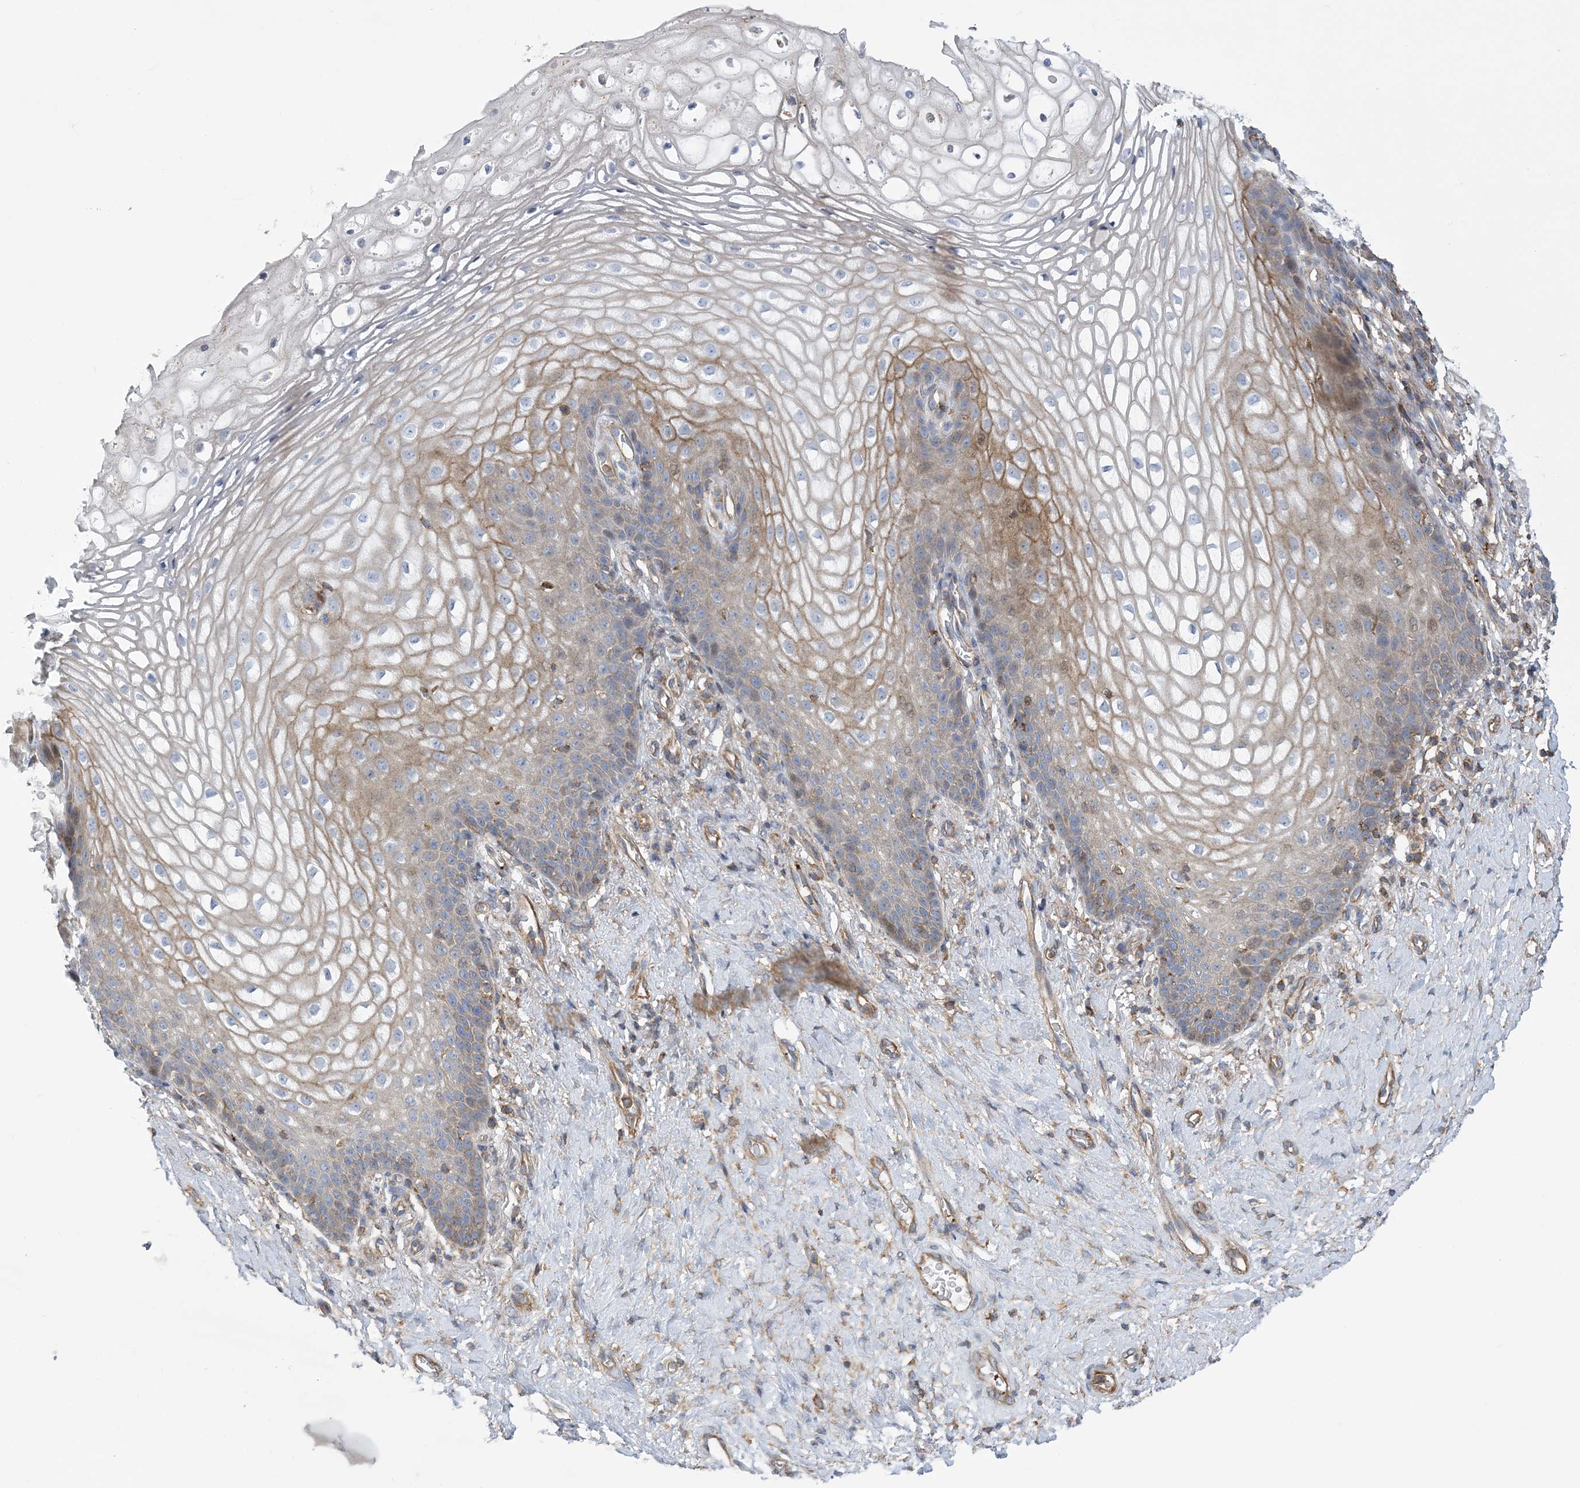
{"staining": {"intensity": "moderate", "quantity": "25%-75%", "location": "cytoplasmic/membranous"}, "tissue": "vagina", "cell_type": "Squamous epithelial cells", "image_type": "normal", "snomed": [{"axis": "morphology", "description": "Normal tissue, NOS"}, {"axis": "topography", "description": "Vagina"}], "caption": "This image demonstrates benign vagina stained with immunohistochemistry to label a protein in brown. The cytoplasmic/membranous of squamous epithelial cells show moderate positivity for the protein. Nuclei are counter-stained blue.", "gene": "ARAP2", "patient": {"sex": "female", "age": 60}}